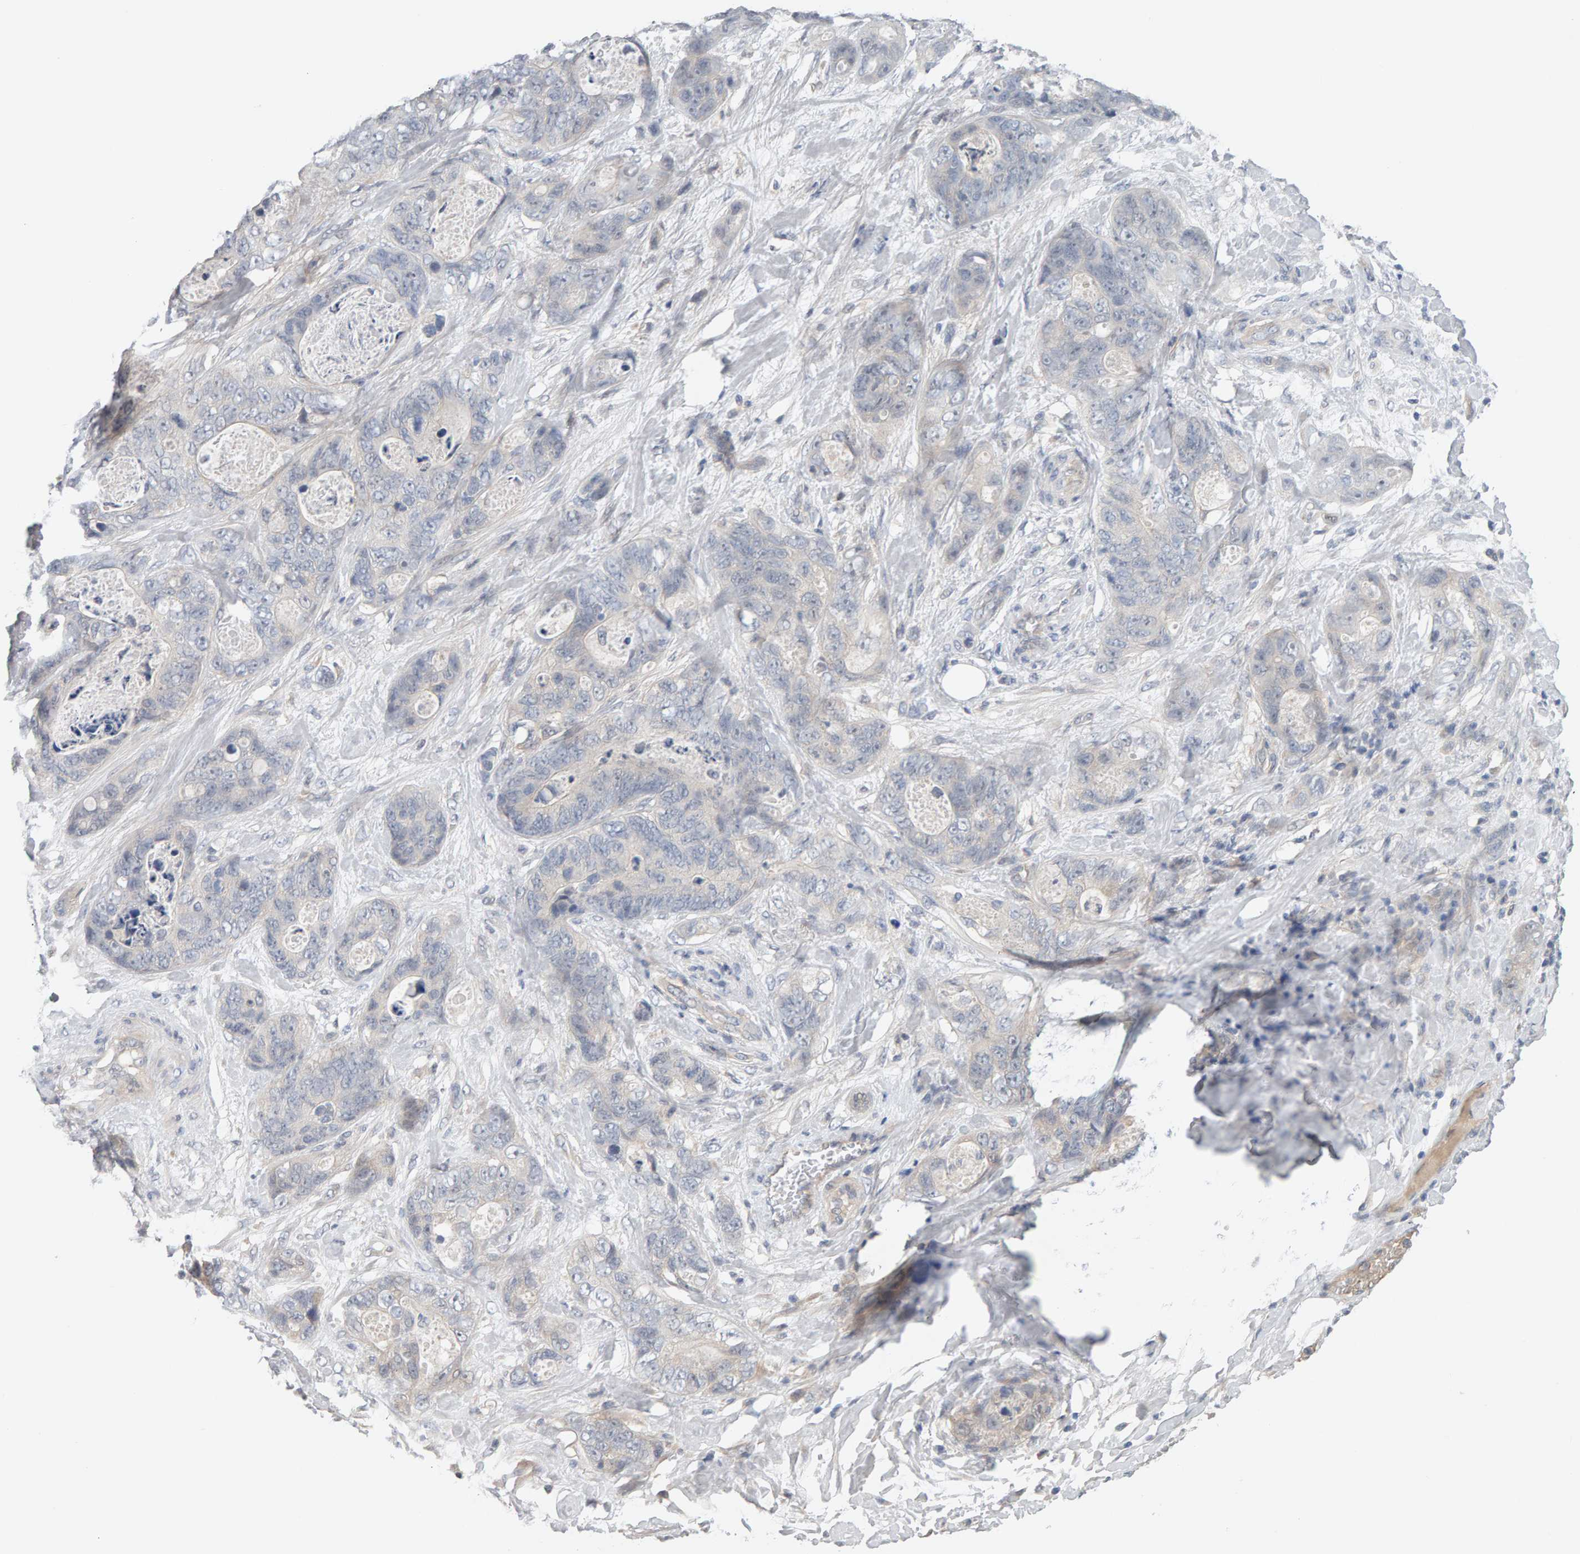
{"staining": {"intensity": "negative", "quantity": "none", "location": "none"}, "tissue": "stomach cancer", "cell_type": "Tumor cells", "image_type": "cancer", "snomed": [{"axis": "morphology", "description": "Normal tissue, NOS"}, {"axis": "morphology", "description": "Adenocarcinoma, NOS"}, {"axis": "topography", "description": "Stomach"}], "caption": "Micrograph shows no significant protein expression in tumor cells of stomach cancer (adenocarcinoma). (Immunohistochemistry, brightfield microscopy, high magnification).", "gene": "GFUS", "patient": {"sex": "female", "age": 89}}